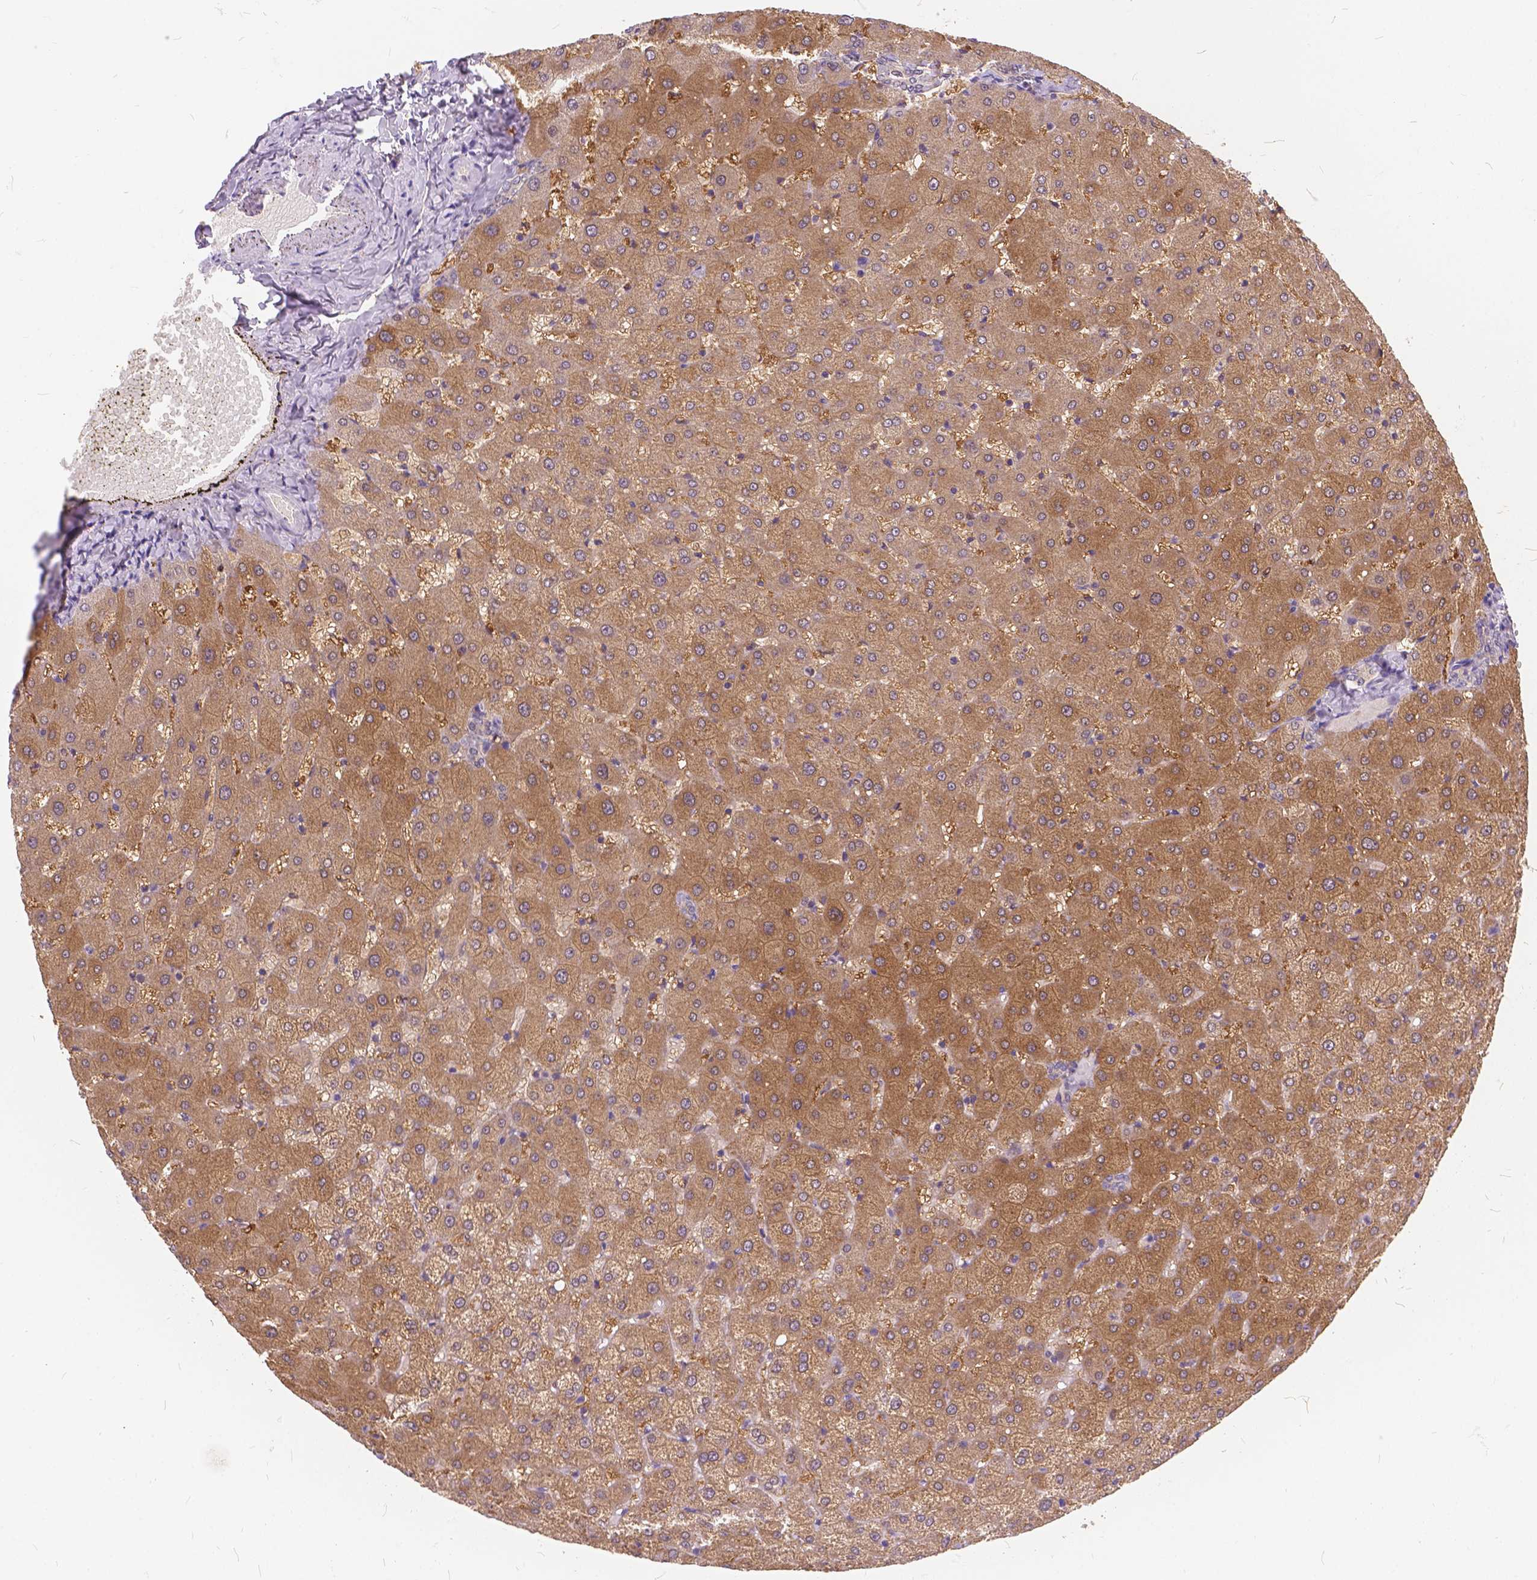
{"staining": {"intensity": "negative", "quantity": "none", "location": "none"}, "tissue": "liver", "cell_type": "Cholangiocytes", "image_type": "normal", "snomed": [{"axis": "morphology", "description": "Normal tissue, NOS"}, {"axis": "topography", "description": "Liver"}], "caption": "IHC photomicrograph of normal human liver stained for a protein (brown), which displays no staining in cholangiocytes.", "gene": "PEX11G", "patient": {"sex": "female", "age": 50}}